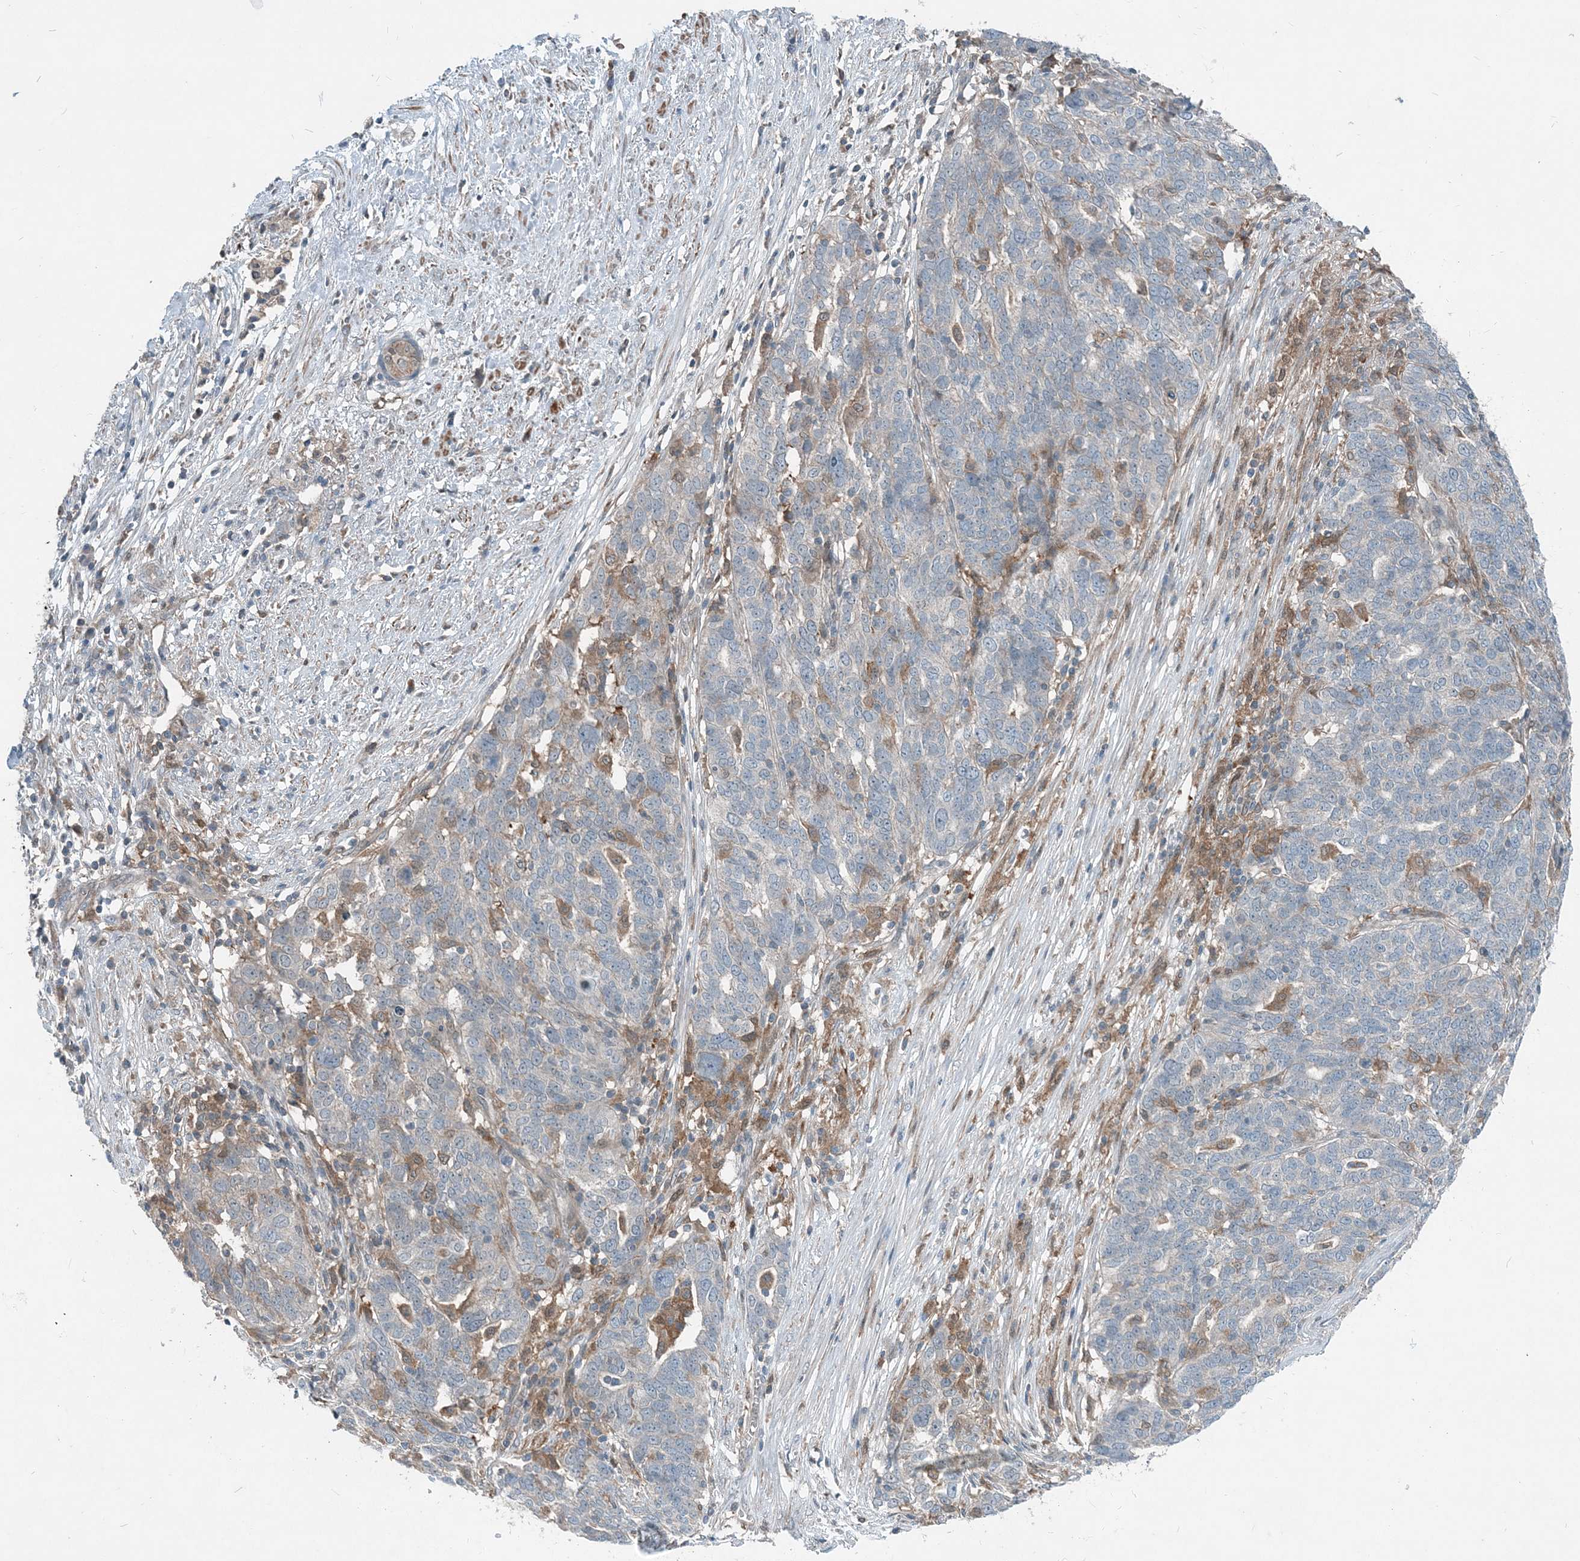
{"staining": {"intensity": "negative", "quantity": "none", "location": "none"}, "tissue": "ovarian cancer", "cell_type": "Tumor cells", "image_type": "cancer", "snomed": [{"axis": "morphology", "description": "Cystadenocarcinoma, serous, NOS"}, {"axis": "topography", "description": "Ovary"}], "caption": "Human ovarian cancer stained for a protein using IHC exhibits no positivity in tumor cells.", "gene": "ARMH1", "patient": {"sex": "female", "age": 59}}